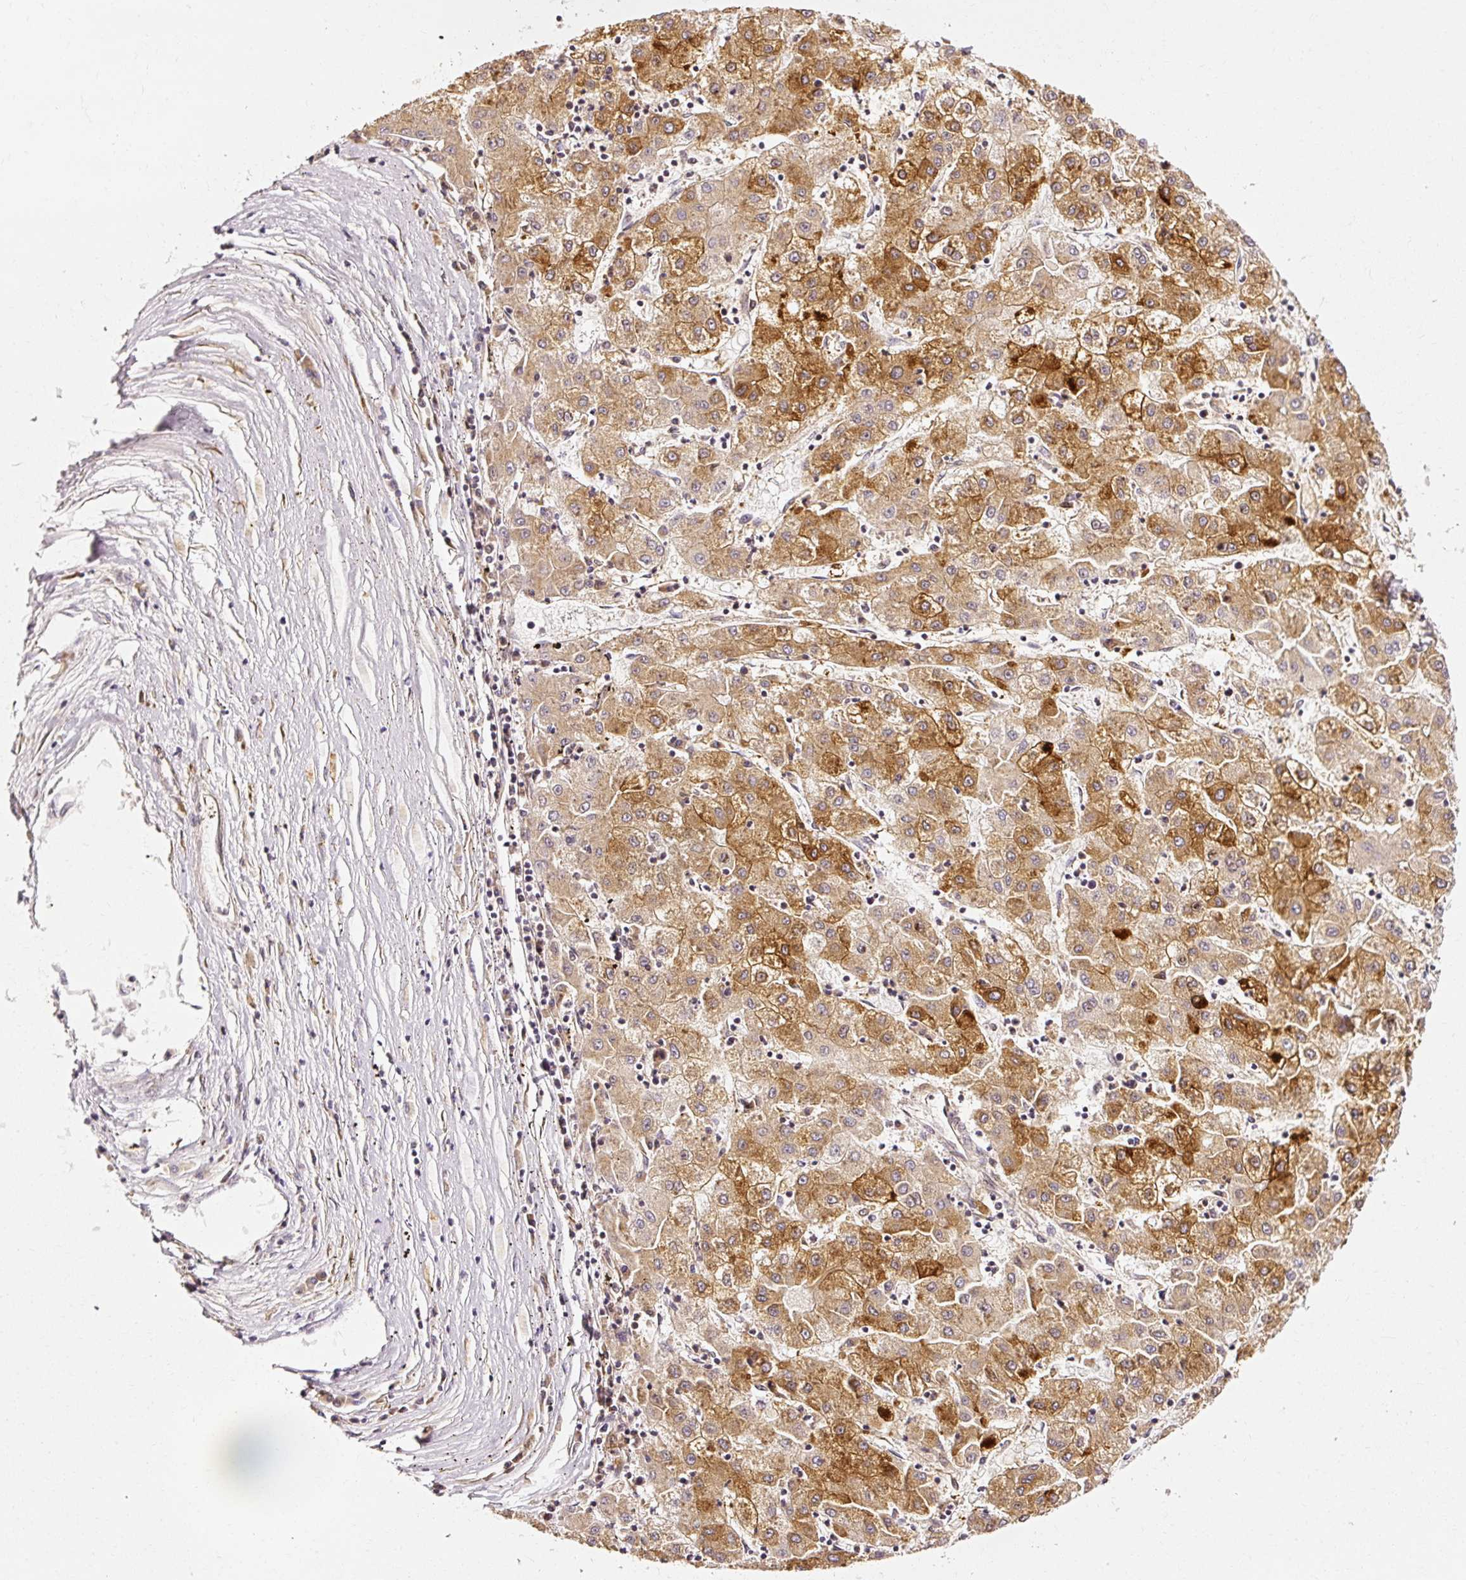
{"staining": {"intensity": "strong", "quantity": "25%-75%", "location": "cytoplasmic/membranous"}, "tissue": "liver cancer", "cell_type": "Tumor cells", "image_type": "cancer", "snomed": [{"axis": "morphology", "description": "Carcinoma, Hepatocellular, NOS"}, {"axis": "topography", "description": "Liver"}], "caption": "Immunohistochemical staining of hepatocellular carcinoma (liver) exhibits strong cytoplasmic/membranous protein positivity in about 25%-75% of tumor cells.", "gene": "NAPA", "patient": {"sex": "male", "age": 72}}